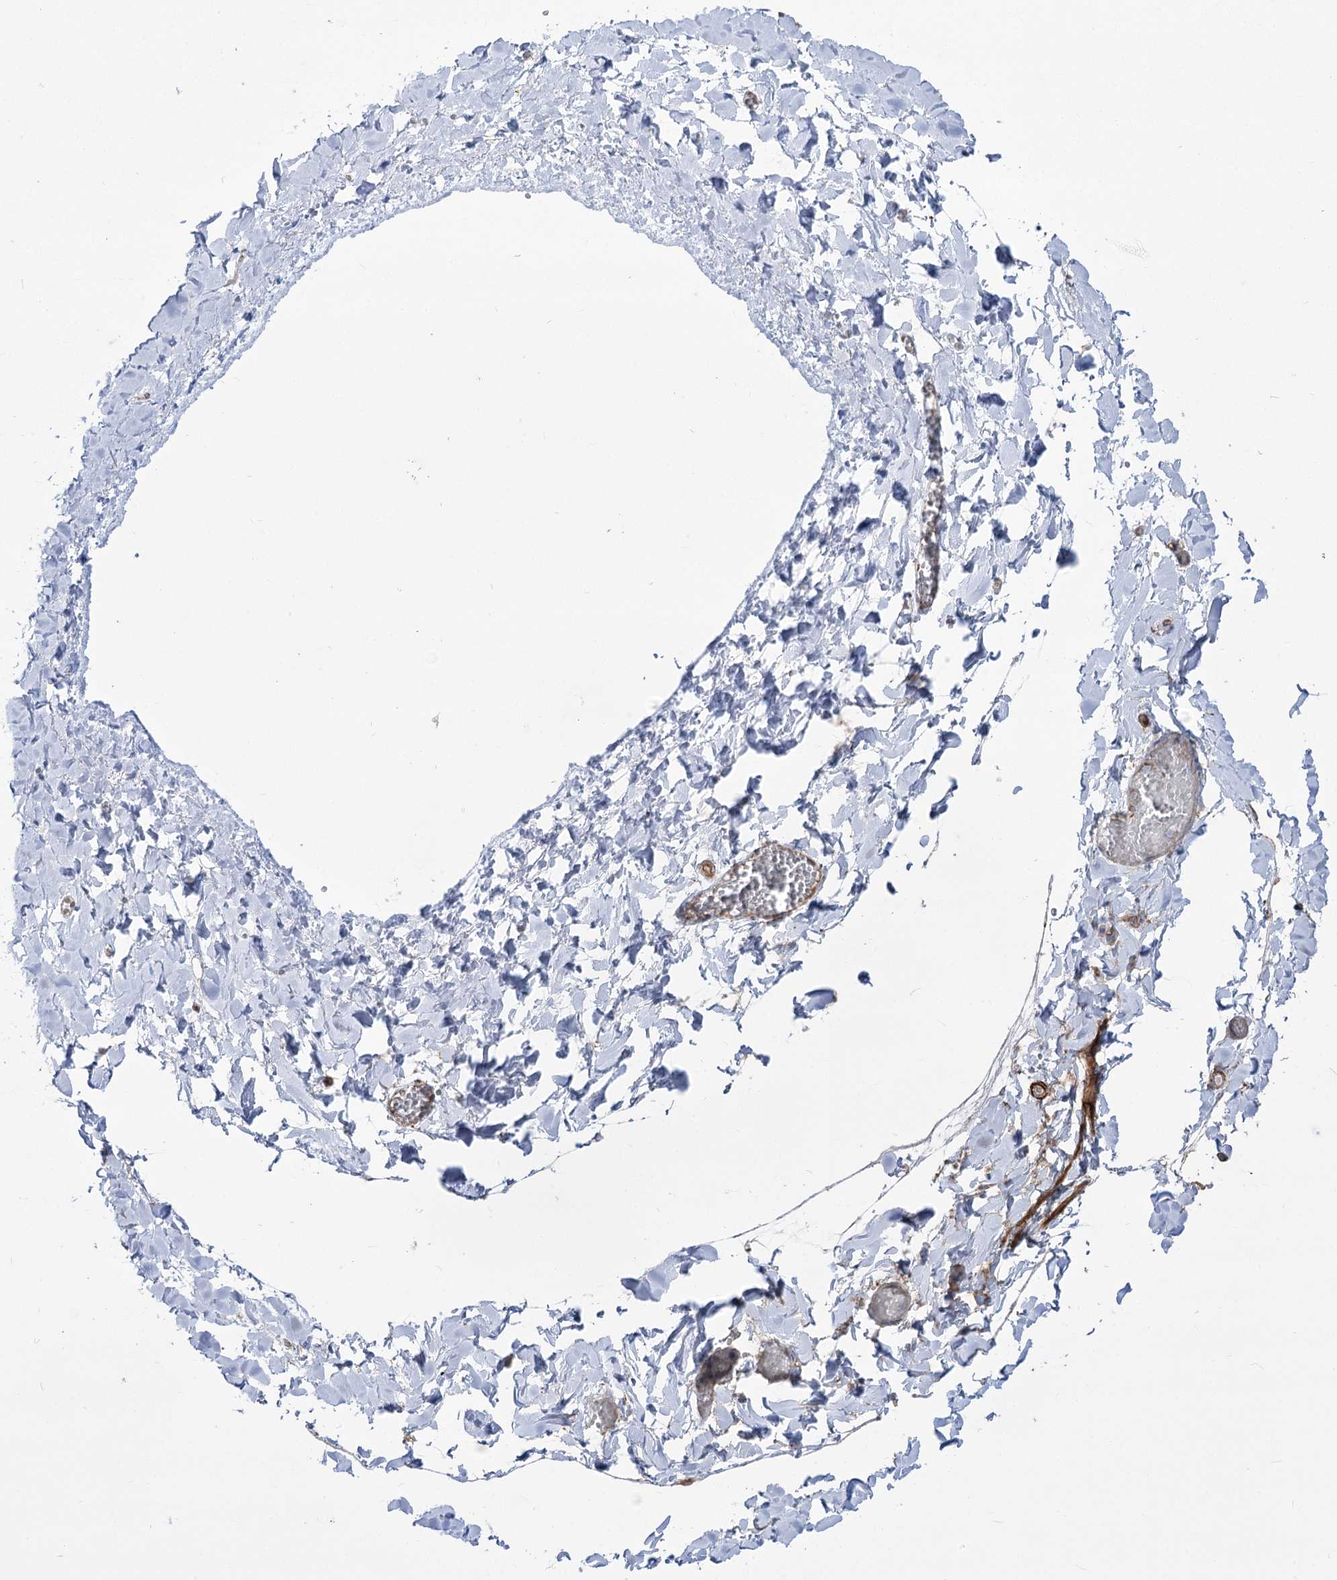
{"staining": {"intensity": "moderate", "quantity": ">75%", "location": "cytoplasmic/membranous"}, "tissue": "soft tissue", "cell_type": "Chondrocytes", "image_type": "normal", "snomed": [{"axis": "morphology", "description": "Normal tissue, NOS"}, {"axis": "topography", "description": "Gallbladder"}, {"axis": "topography", "description": "Peripheral nerve tissue"}], "caption": "A photomicrograph showing moderate cytoplasmic/membranous expression in about >75% of chondrocytes in normal soft tissue, as visualized by brown immunohistochemical staining.", "gene": "PLEKHA5", "patient": {"sex": "male", "age": 38}}